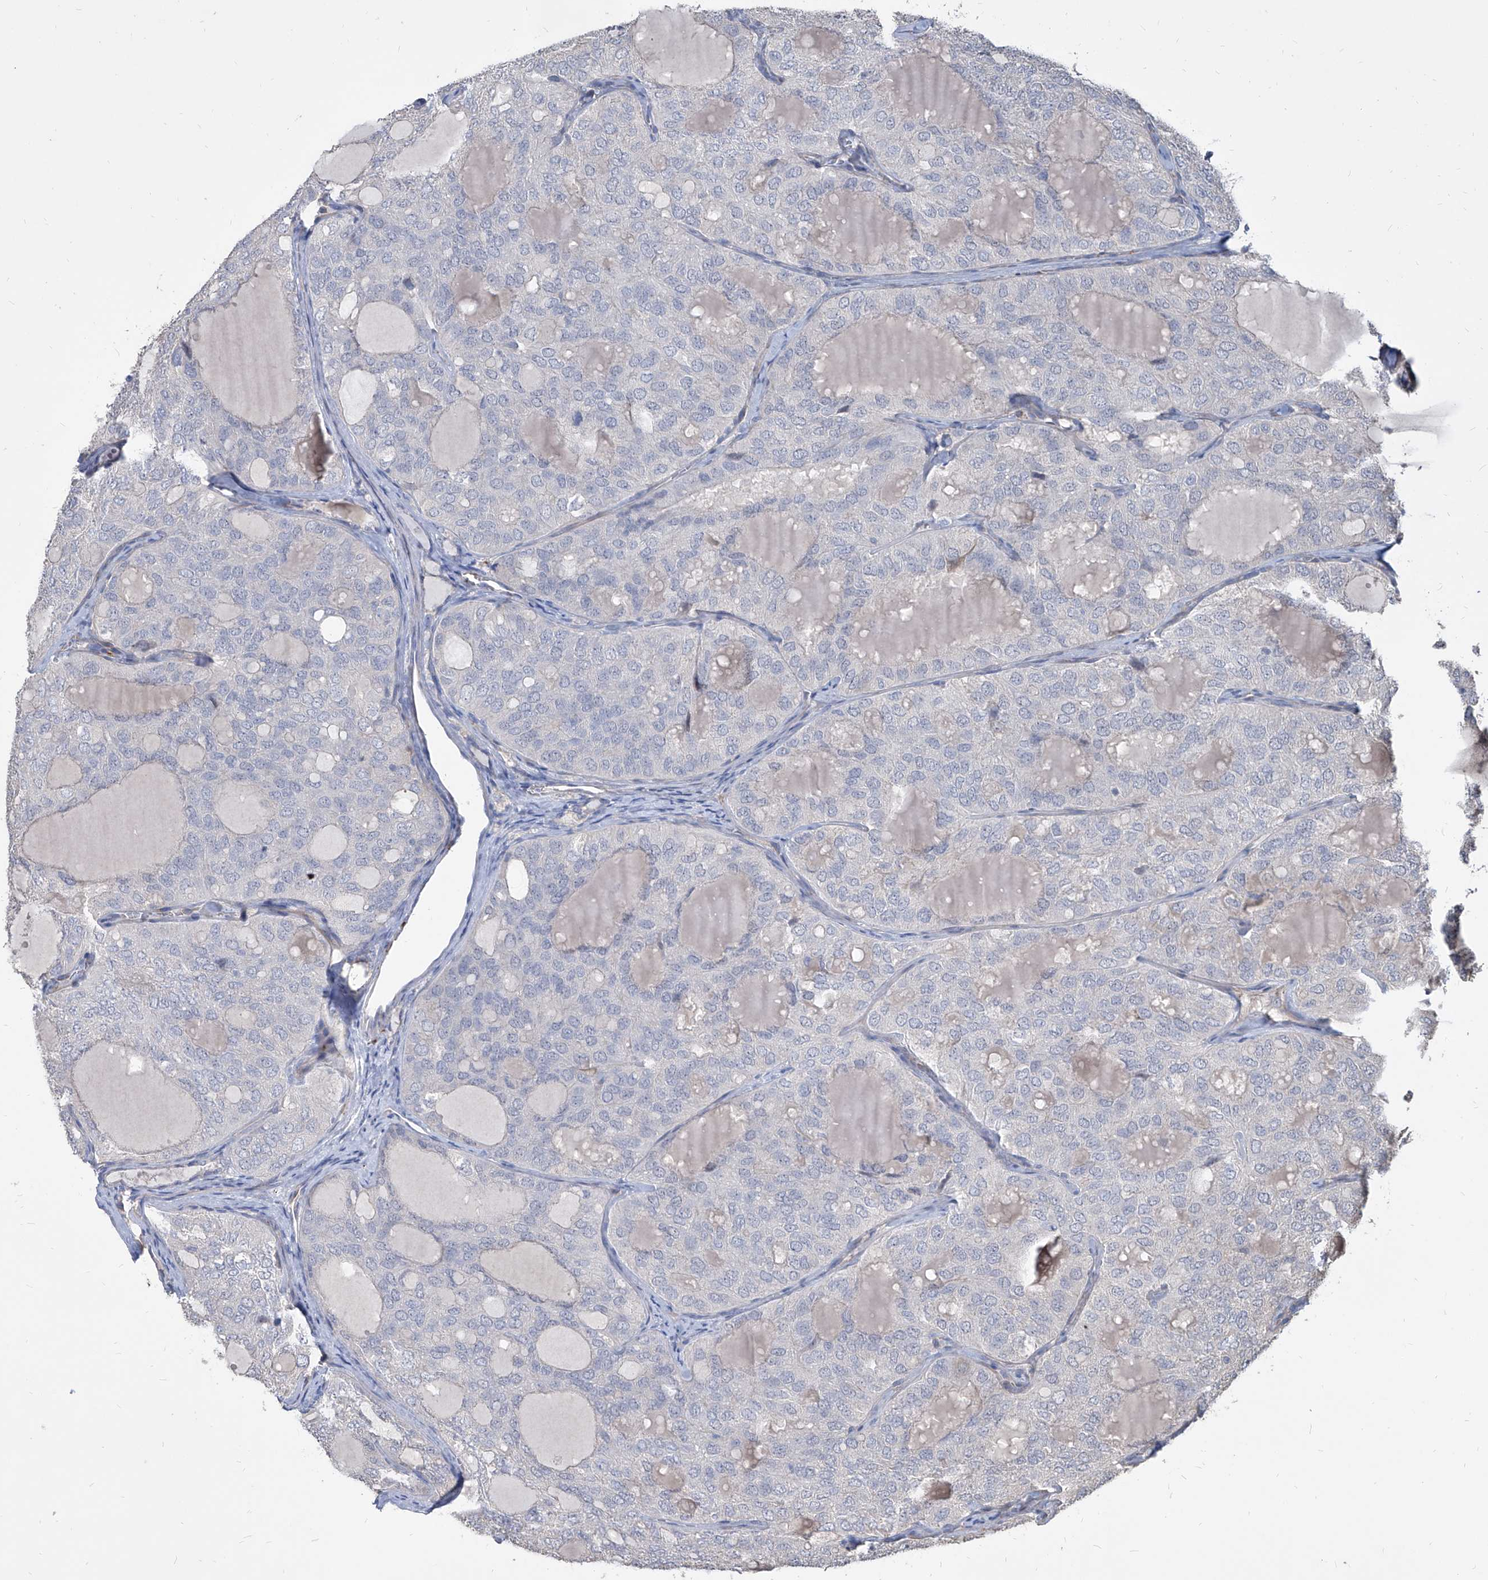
{"staining": {"intensity": "negative", "quantity": "none", "location": "none"}, "tissue": "thyroid cancer", "cell_type": "Tumor cells", "image_type": "cancer", "snomed": [{"axis": "morphology", "description": "Follicular adenoma carcinoma, NOS"}, {"axis": "topography", "description": "Thyroid gland"}], "caption": "Immunohistochemical staining of thyroid follicular adenoma carcinoma displays no significant expression in tumor cells. (DAB IHC visualized using brightfield microscopy, high magnification).", "gene": "FAM83B", "patient": {"sex": "male", "age": 75}}